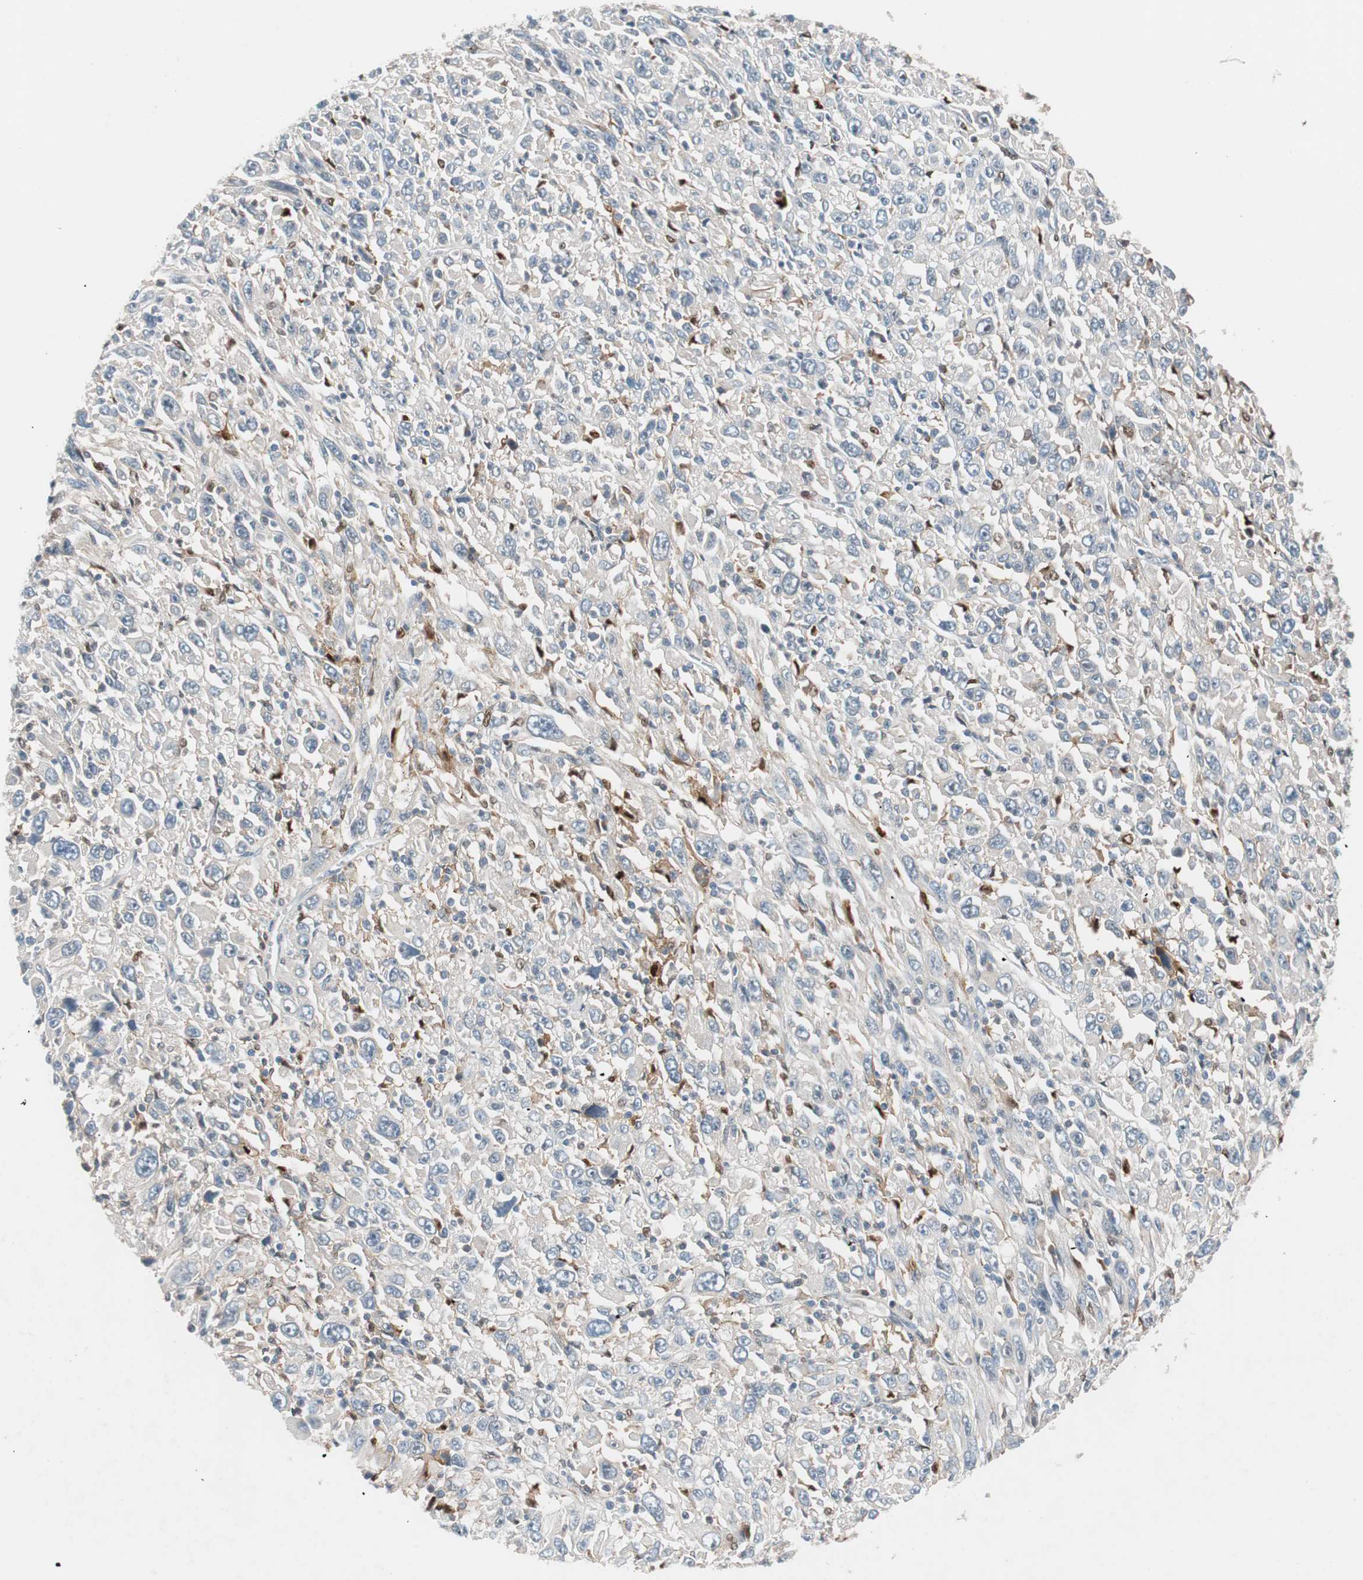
{"staining": {"intensity": "negative", "quantity": "none", "location": "none"}, "tissue": "melanoma", "cell_type": "Tumor cells", "image_type": "cancer", "snomed": [{"axis": "morphology", "description": "Malignant melanoma, Metastatic site"}, {"axis": "topography", "description": "Skin"}], "caption": "Immunohistochemical staining of human malignant melanoma (metastatic site) shows no significant expression in tumor cells.", "gene": "FAAH", "patient": {"sex": "female", "age": 56}}